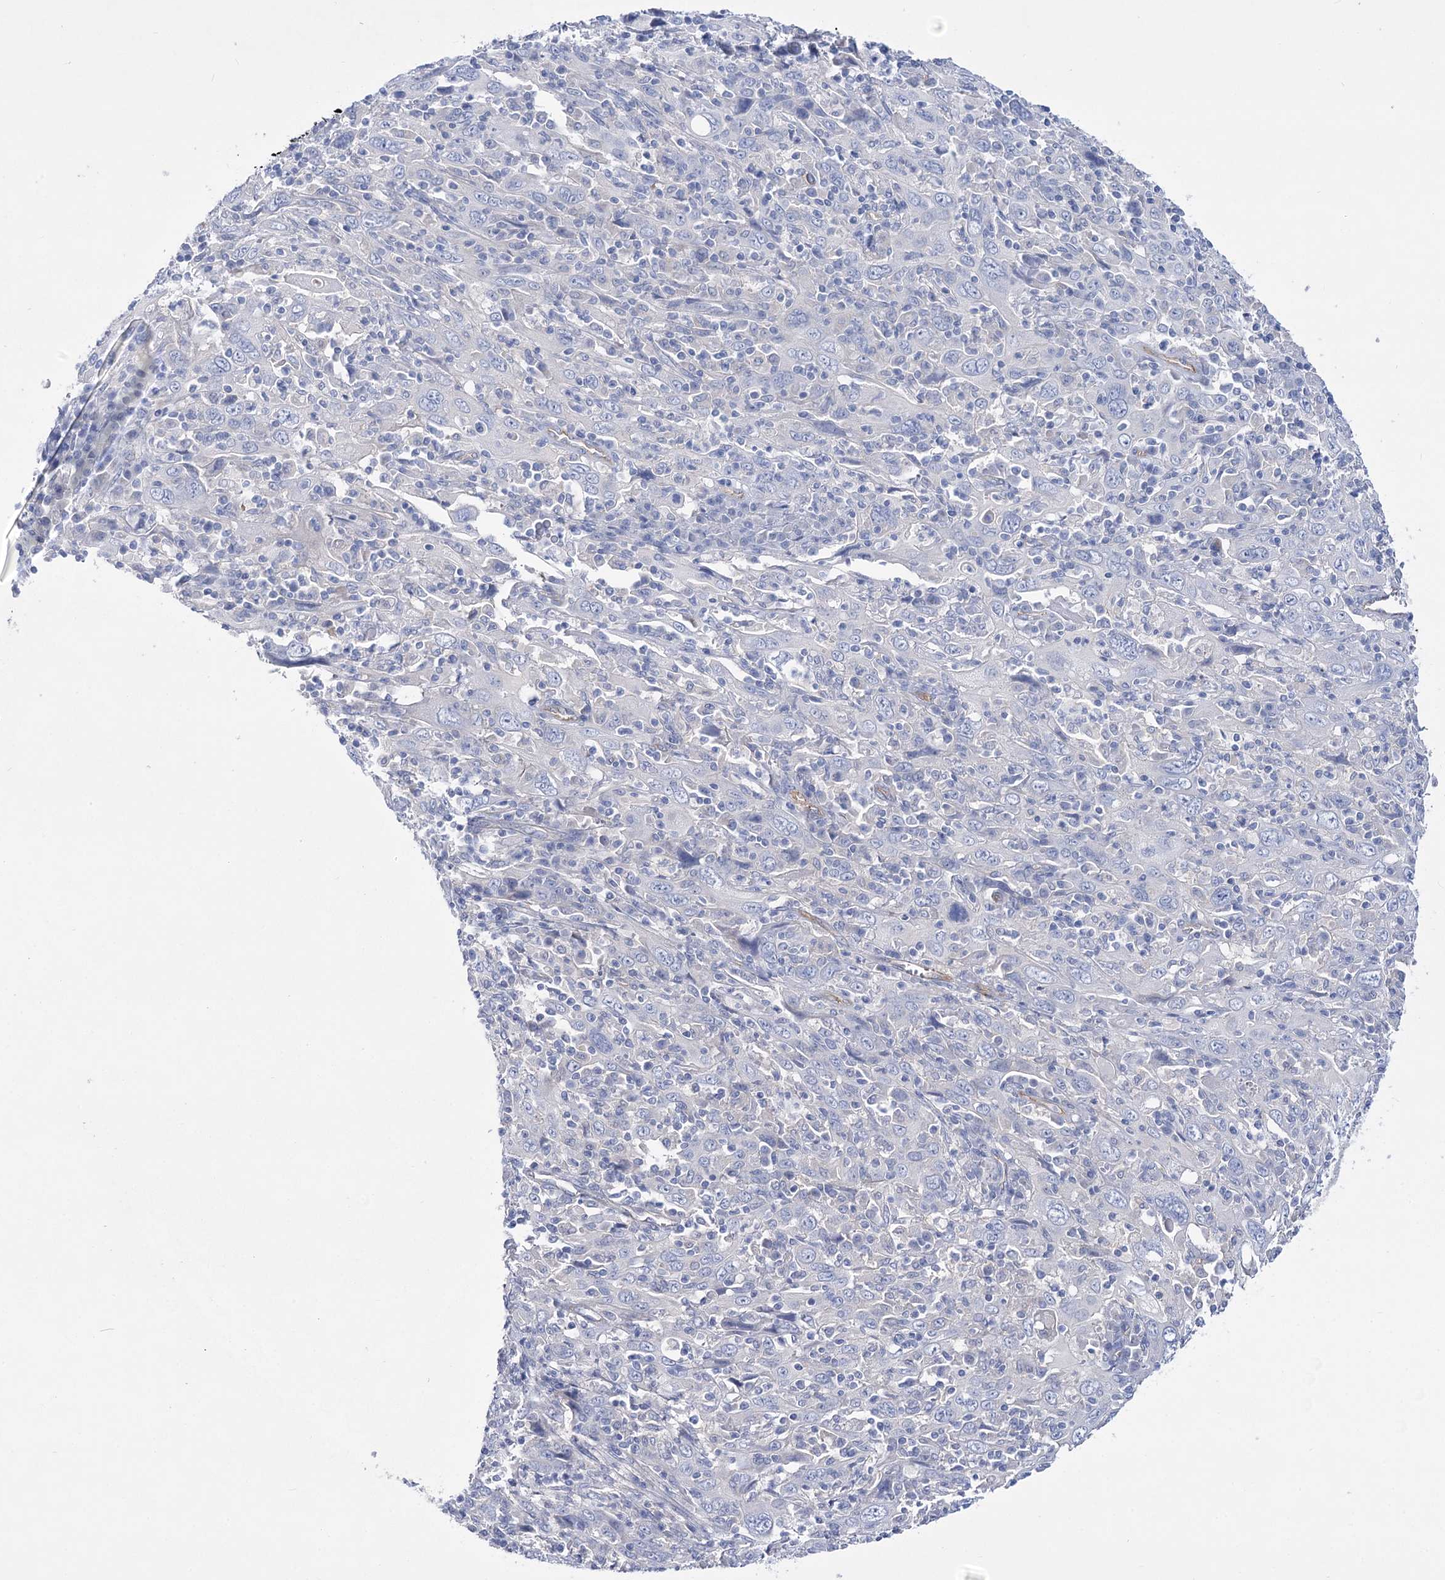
{"staining": {"intensity": "negative", "quantity": "none", "location": "none"}, "tissue": "cervical cancer", "cell_type": "Tumor cells", "image_type": "cancer", "snomed": [{"axis": "morphology", "description": "Squamous cell carcinoma, NOS"}, {"axis": "topography", "description": "Cervix"}], "caption": "The immunohistochemistry micrograph has no significant expression in tumor cells of cervical cancer tissue.", "gene": "LRRC34", "patient": {"sex": "female", "age": 46}}